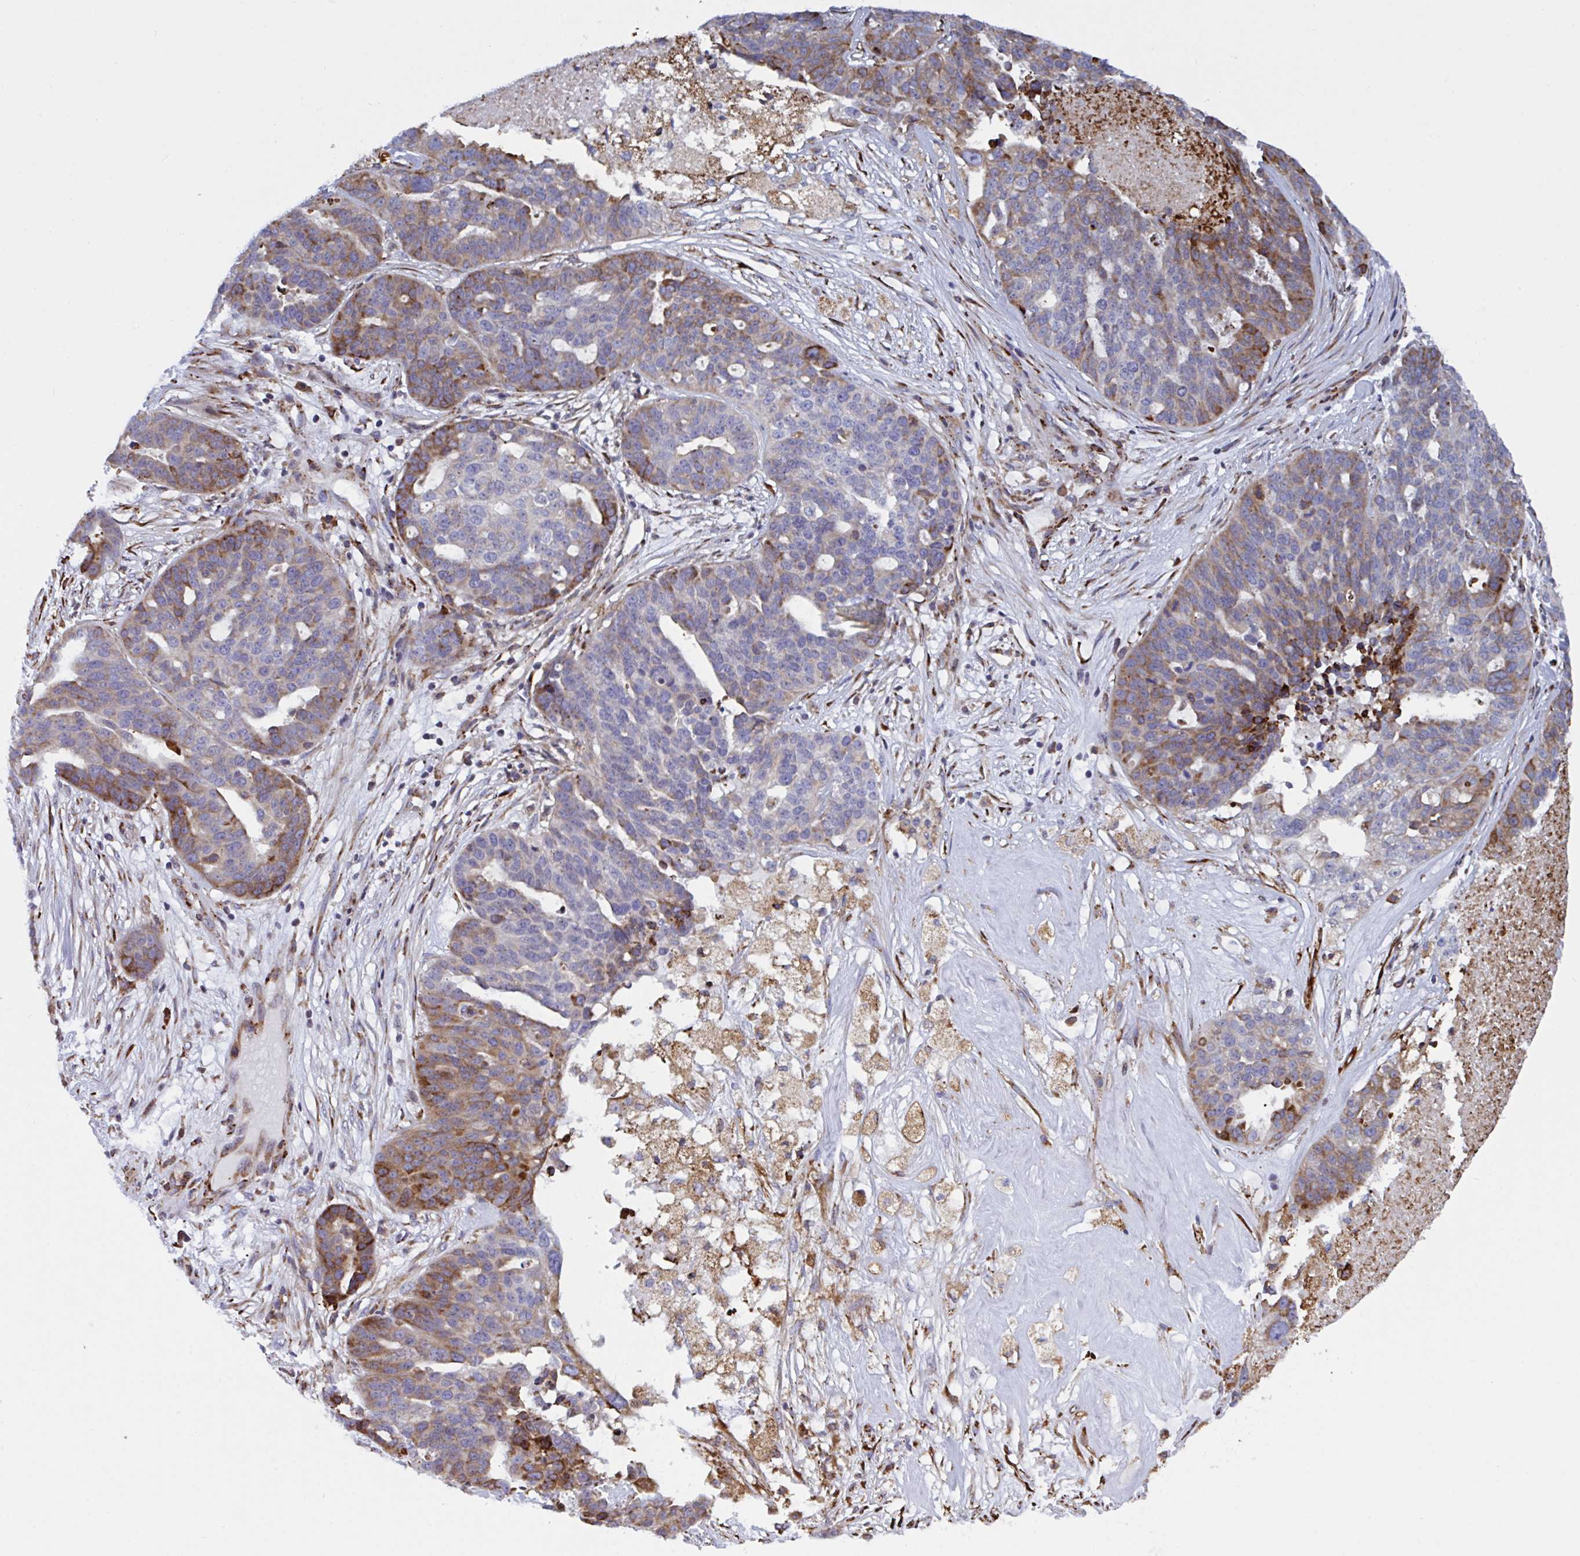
{"staining": {"intensity": "moderate", "quantity": "25%-75%", "location": "cytoplasmic/membranous"}, "tissue": "ovarian cancer", "cell_type": "Tumor cells", "image_type": "cancer", "snomed": [{"axis": "morphology", "description": "Cystadenocarcinoma, serous, NOS"}, {"axis": "topography", "description": "Ovary"}], "caption": "Human serous cystadenocarcinoma (ovarian) stained for a protein (brown) reveals moderate cytoplasmic/membranous positive expression in about 25%-75% of tumor cells.", "gene": "PEAK3", "patient": {"sex": "female", "age": 59}}